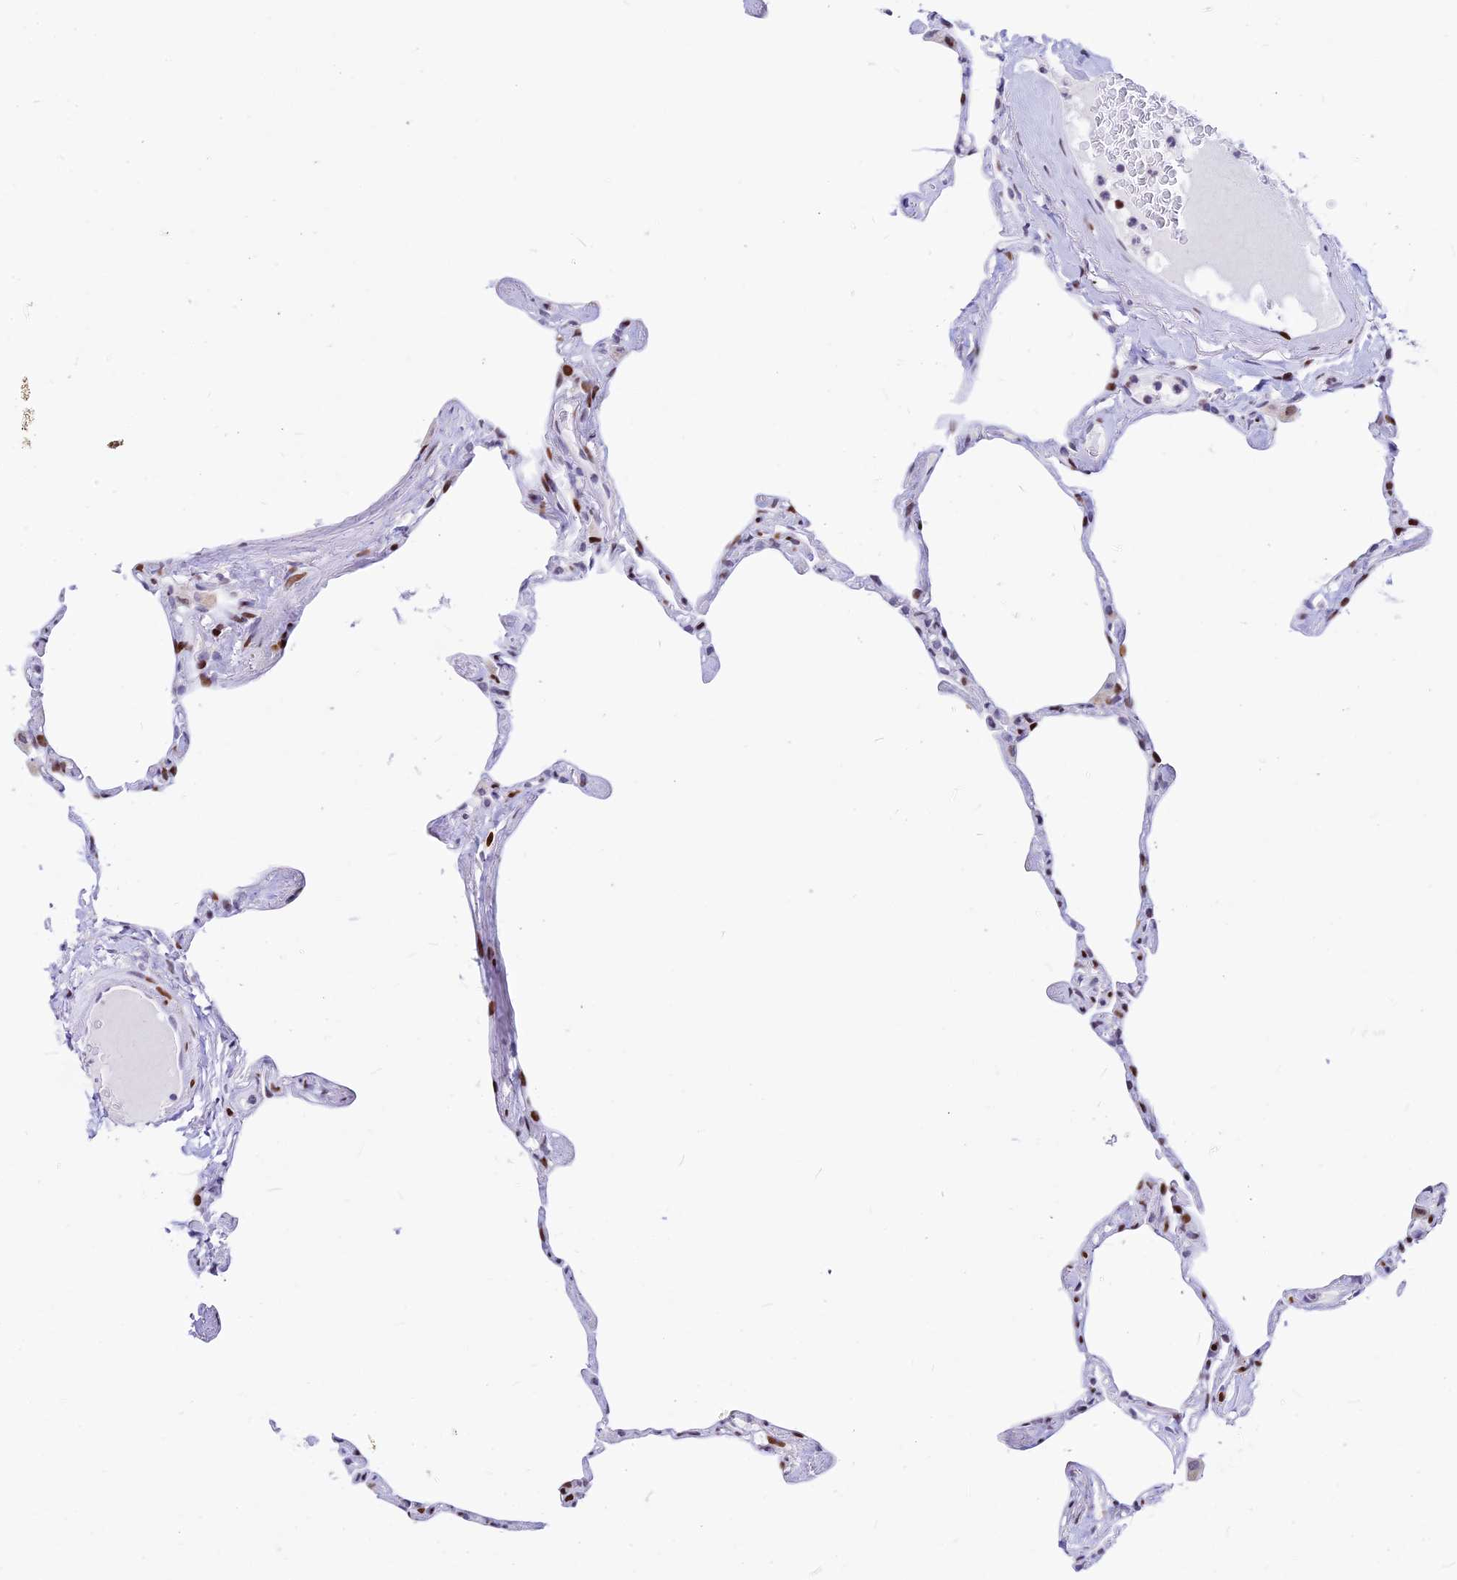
{"staining": {"intensity": "moderate", "quantity": "<25%", "location": "nuclear"}, "tissue": "lung", "cell_type": "Alveolar cells", "image_type": "normal", "snomed": [{"axis": "morphology", "description": "Normal tissue, NOS"}, {"axis": "topography", "description": "Lung"}], "caption": "Unremarkable lung demonstrates moderate nuclear staining in about <25% of alveolar cells, visualized by immunohistochemistry. (IHC, brightfield microscopy, high magnification).", "gene": "PRPS1", "patient": {"sex": "male", "age": 65}}